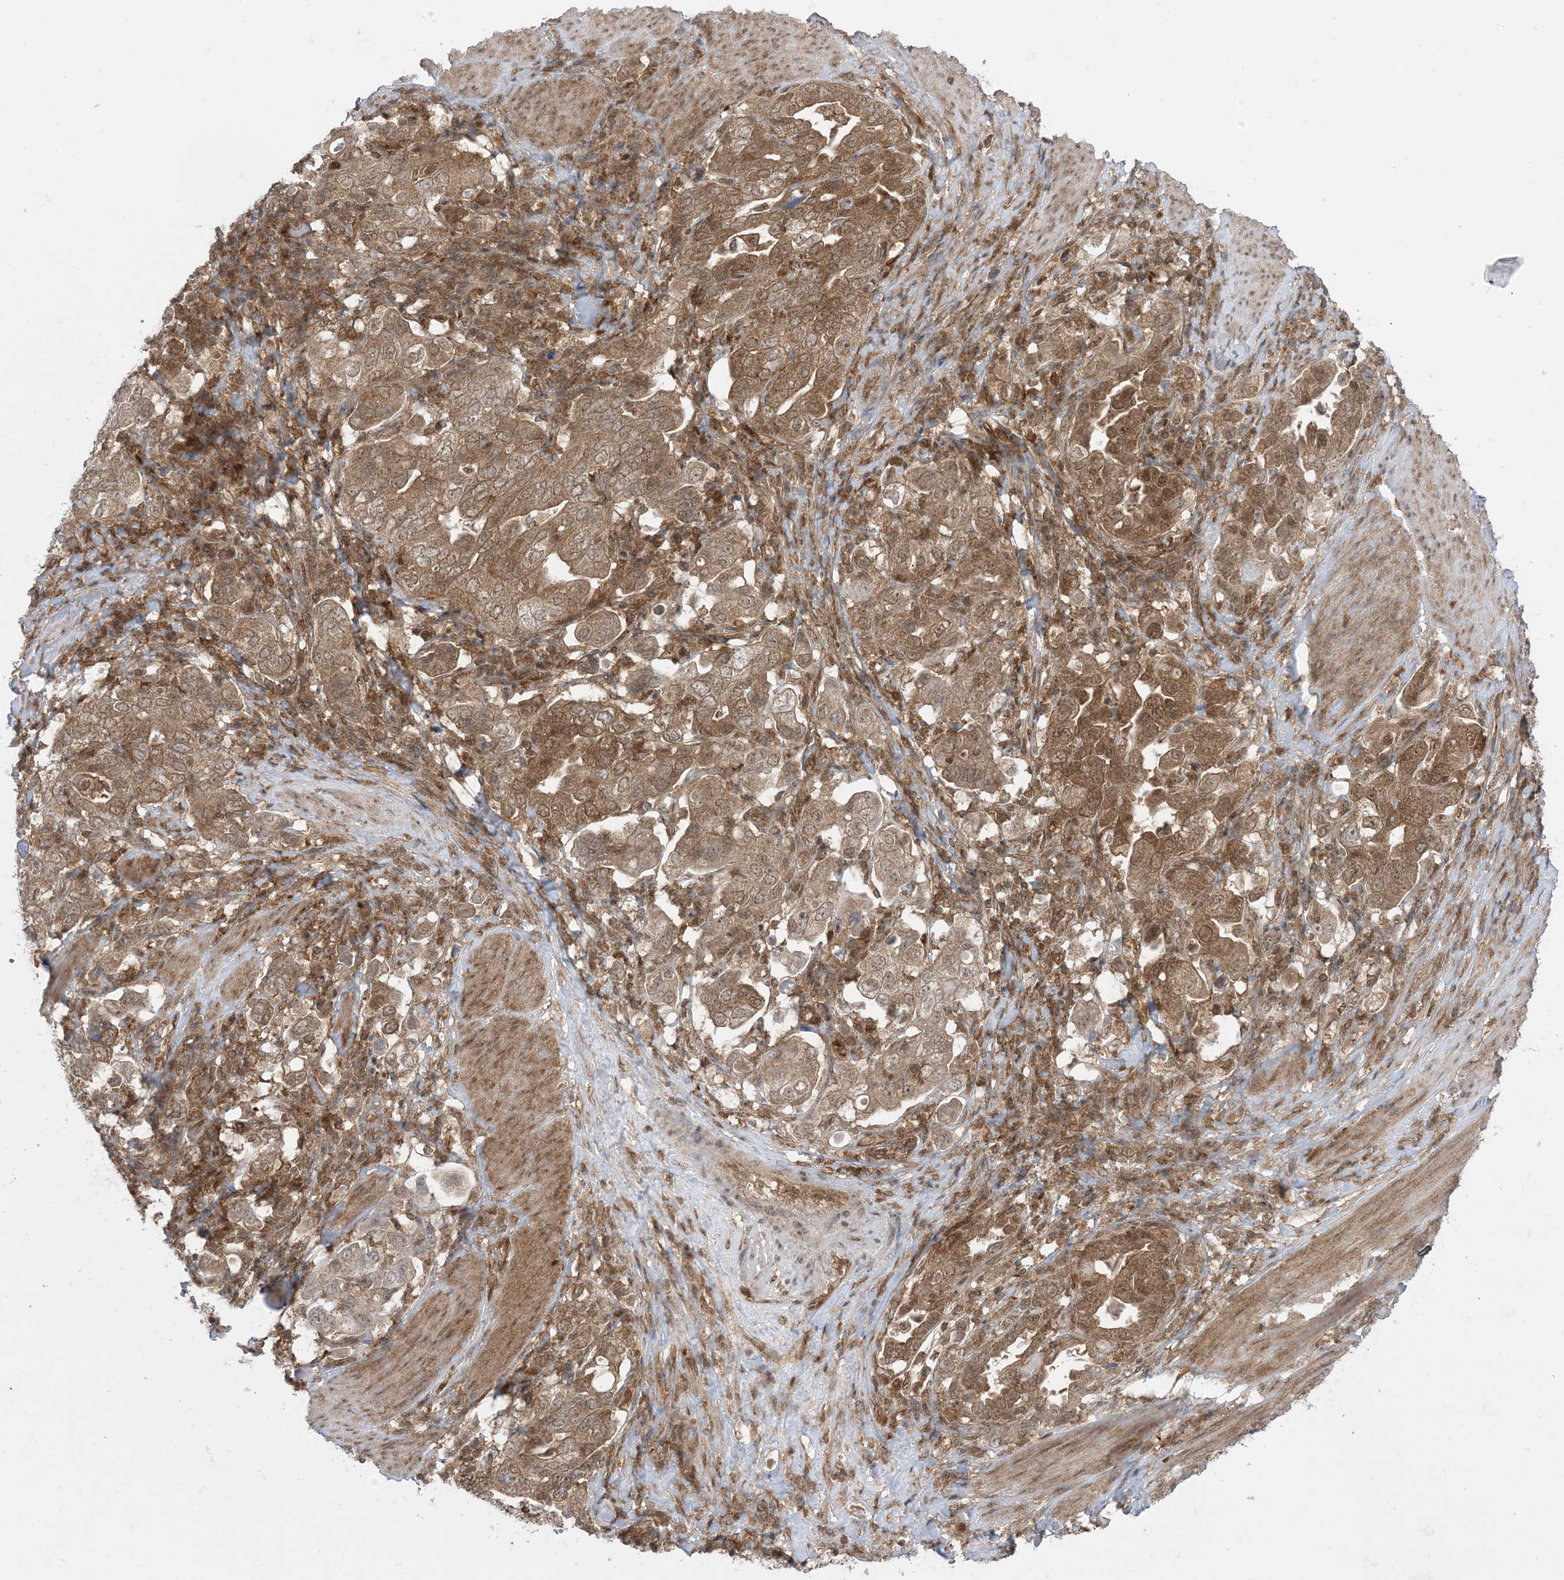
{"staining": {"intensity": "moderate", "quantity": ">75%", "location": "cytoplasmic/membranous,nuclear"}, "tissue": "stomach cancer", "cell_type": "Tumor cells", "image_type": "cancer", "snomed": [{"axis": "morphology", "description": "Adenocarcinoma, NOS"}, {"axis": "topography", "description": "Stomach, upper"}], "caption": "A brown stain highlights moderate cytoplasmic/membranous and nuclear expression of a protein in stomach cancer (adenocarcinoma) tumor cells.", "gene": "PTPA", "patient": {"sex": "male", "age": 62}}